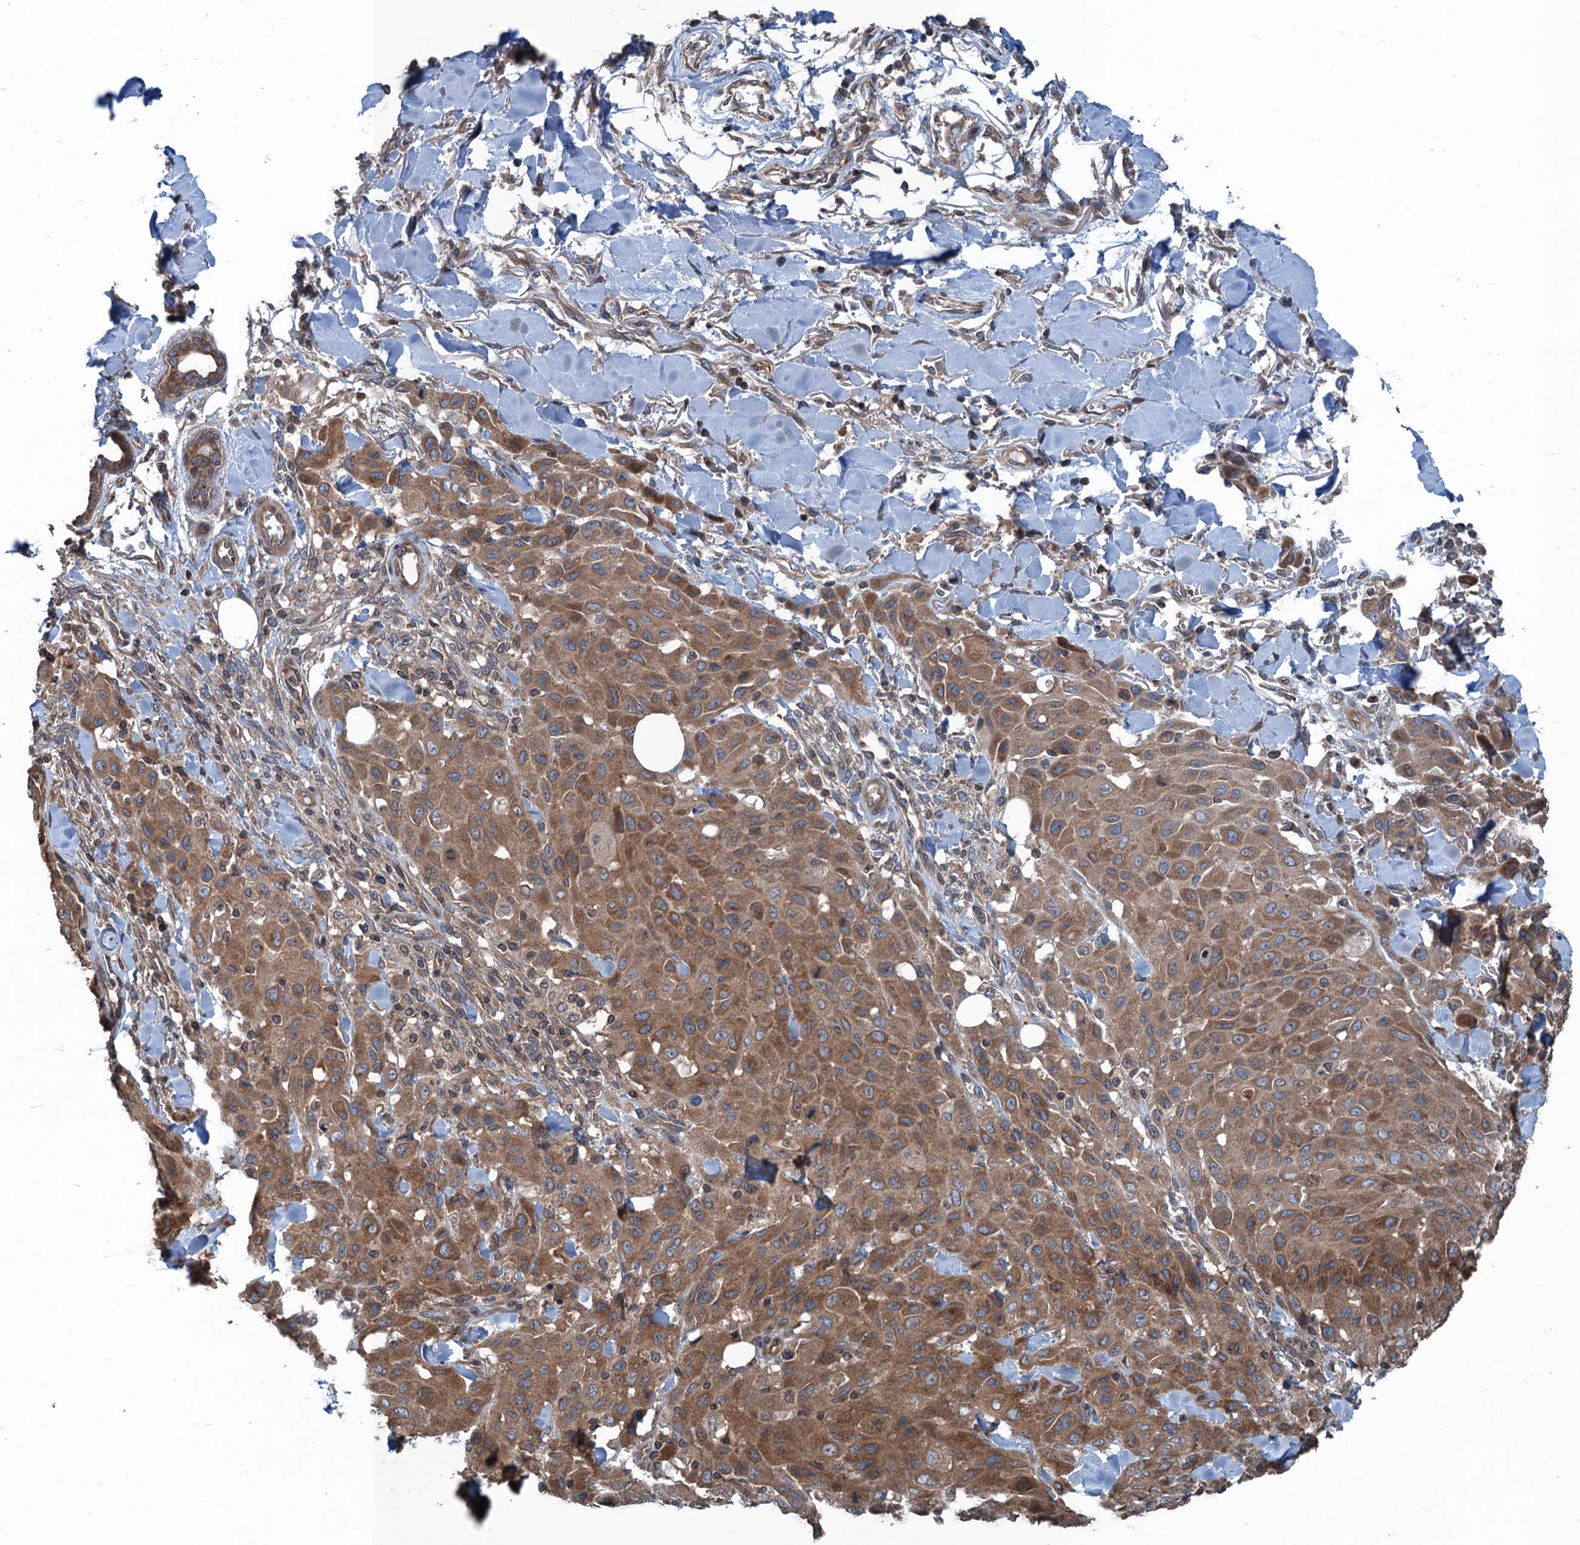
{"staining": {"intensity": "moderate", "quantity": ">75%", "location": "cytoplasmic/membranous"}, "tissue": "melanoma", "cell_type": "Tumor cells", "image_type": "cancer", "snomed": [{"axis": "morphology", "description": "Malignant melanoma, Metastatic site"}, {"axis": "topography", "description": "Skin"}], "caption": "Moderate cytoplasmic/membranous positivity for a protein is identified in approximately >75% of tumor cells of malignant melanoma (metastatic site) using IHC.", "gene": "TRAPPC8", "patient": {"sex": "female", "age": 81}}